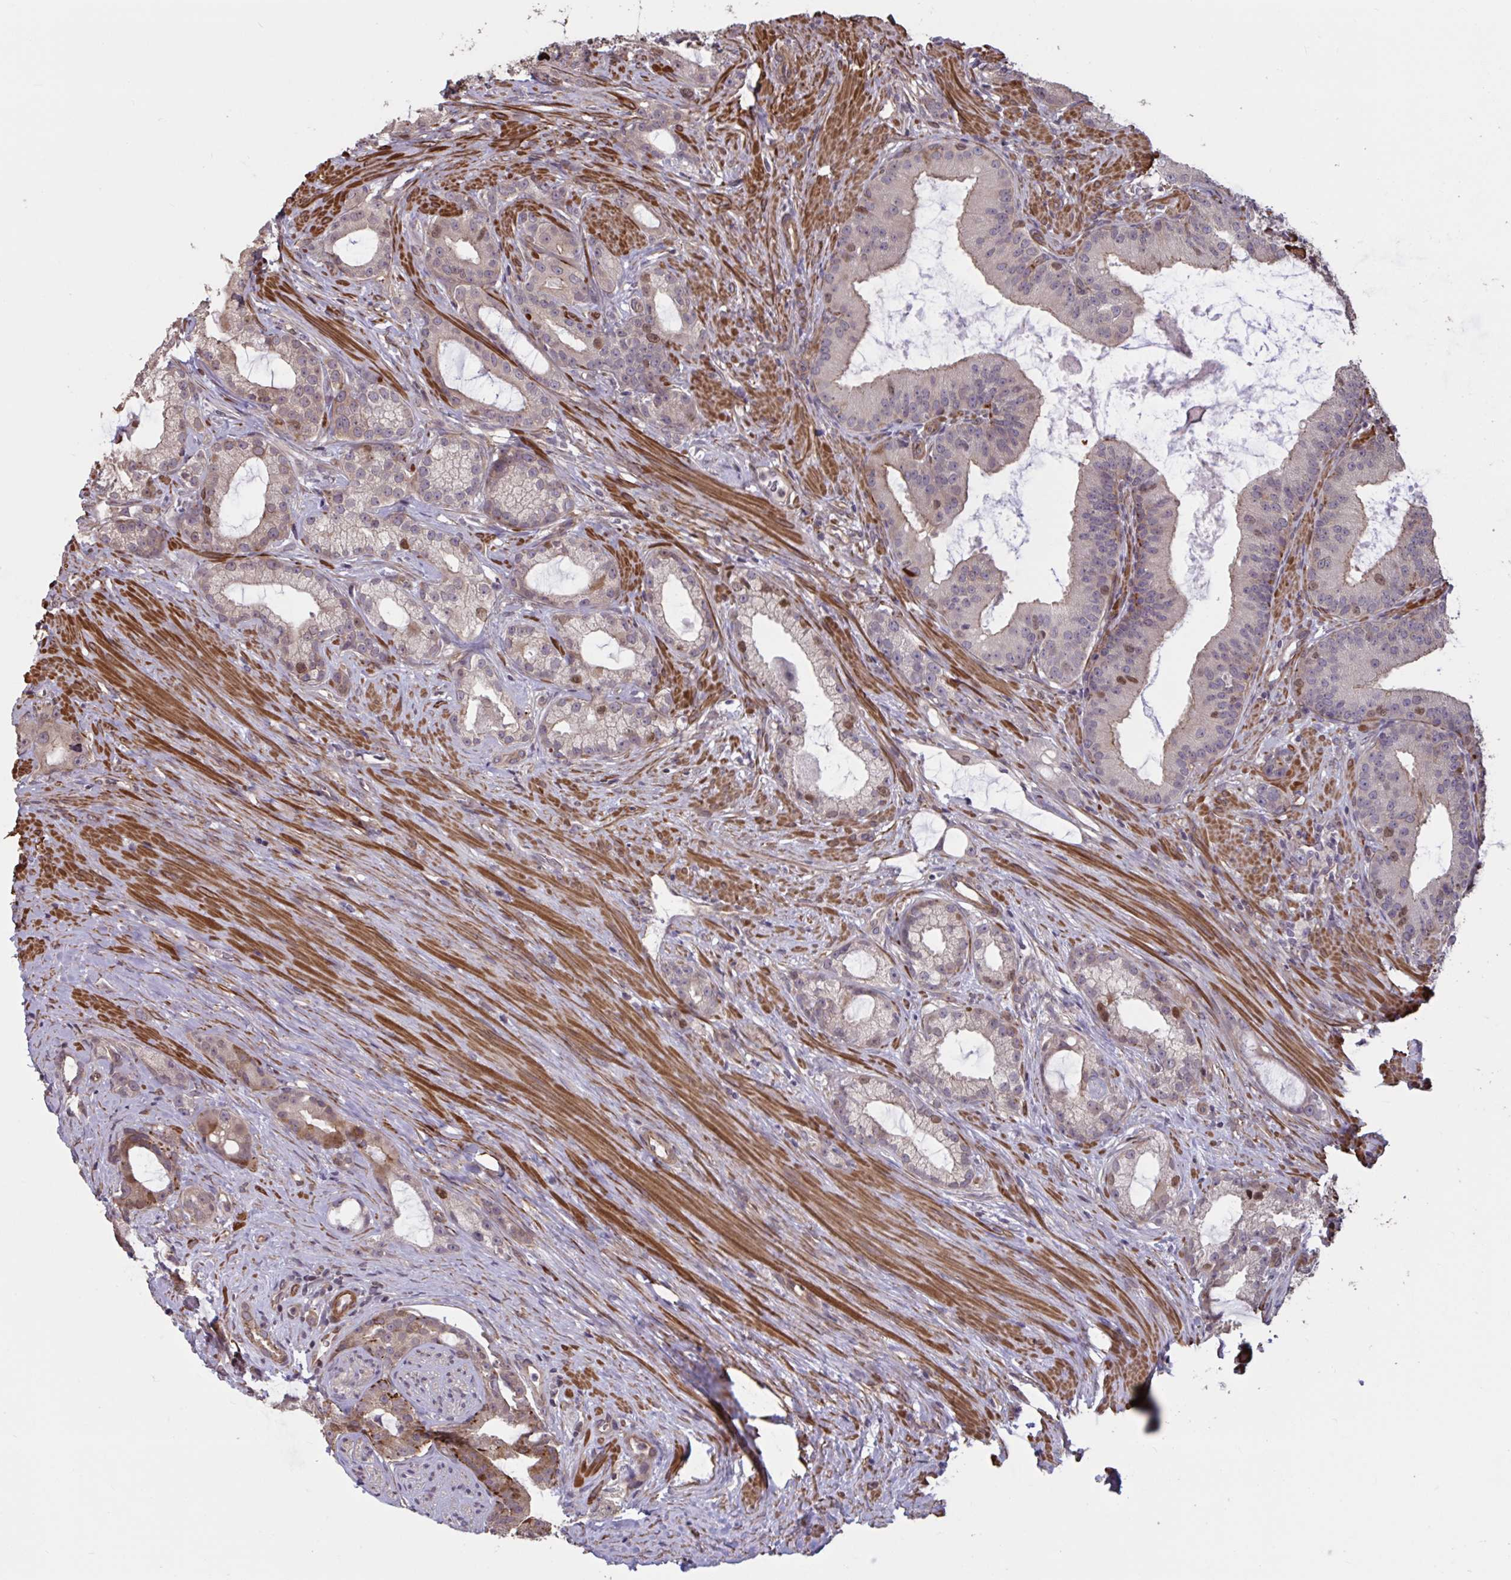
{"staining": {"intensity": "negative", "quantity": "none", "location": "none"}, "tissue": "prostate cancer", "cell_type": "Tumor cells", "image_type": "cancer", "snomed": [{"axis": "morphology", "description": "Adenocarcinoma, High grade"}, {"axis": "topography", "description": "Prostate"}], "caption": "The histopathology image demonstrates no staining of tumor cells in prostate cancer (high-grade adenocarcinoma).", "gene": "IPO5", "patient": {"sex": "male", "age": 65}}